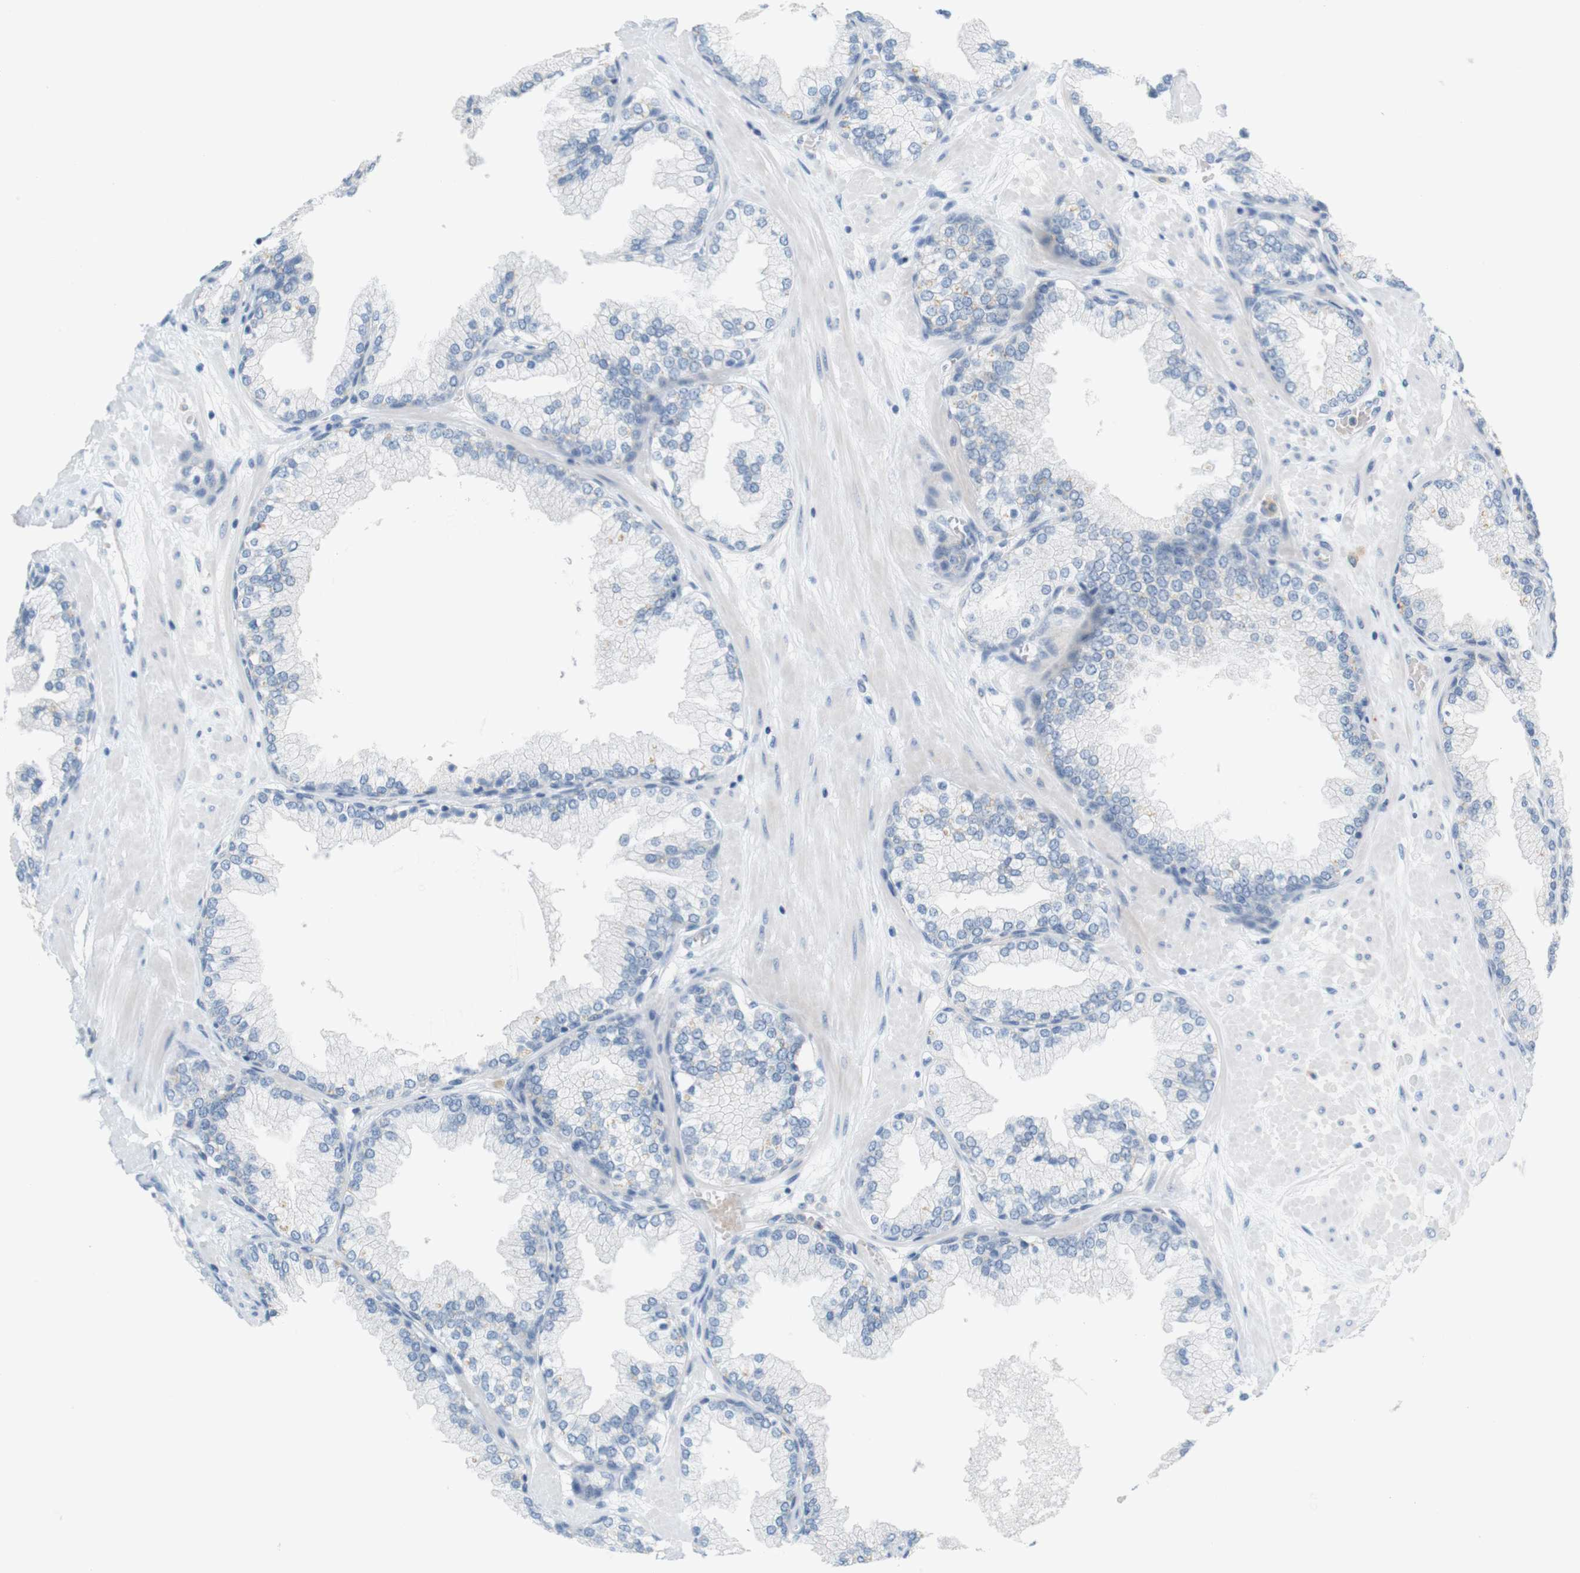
{"staining": {"intensity": "negative", "quantity": "none", "location": "none"}, "tissue": "prostate", "cell_type": "Glandular cells", "image_type": "normal", "snomed": [{"axis": "morphology", "description": "Normal tissue, NOS"}, {"axis": "topography", "description": "Prostate"}], "caption": "Immunohistochemistry (IHC) histopathology image of benign prostate: prostate stained with DAB (3,3'-diaminobenzidine) shows no significant protein staining in glandular cells.", "gene": "LRRK2", "patient": {"sex": "male", "age": 51}}